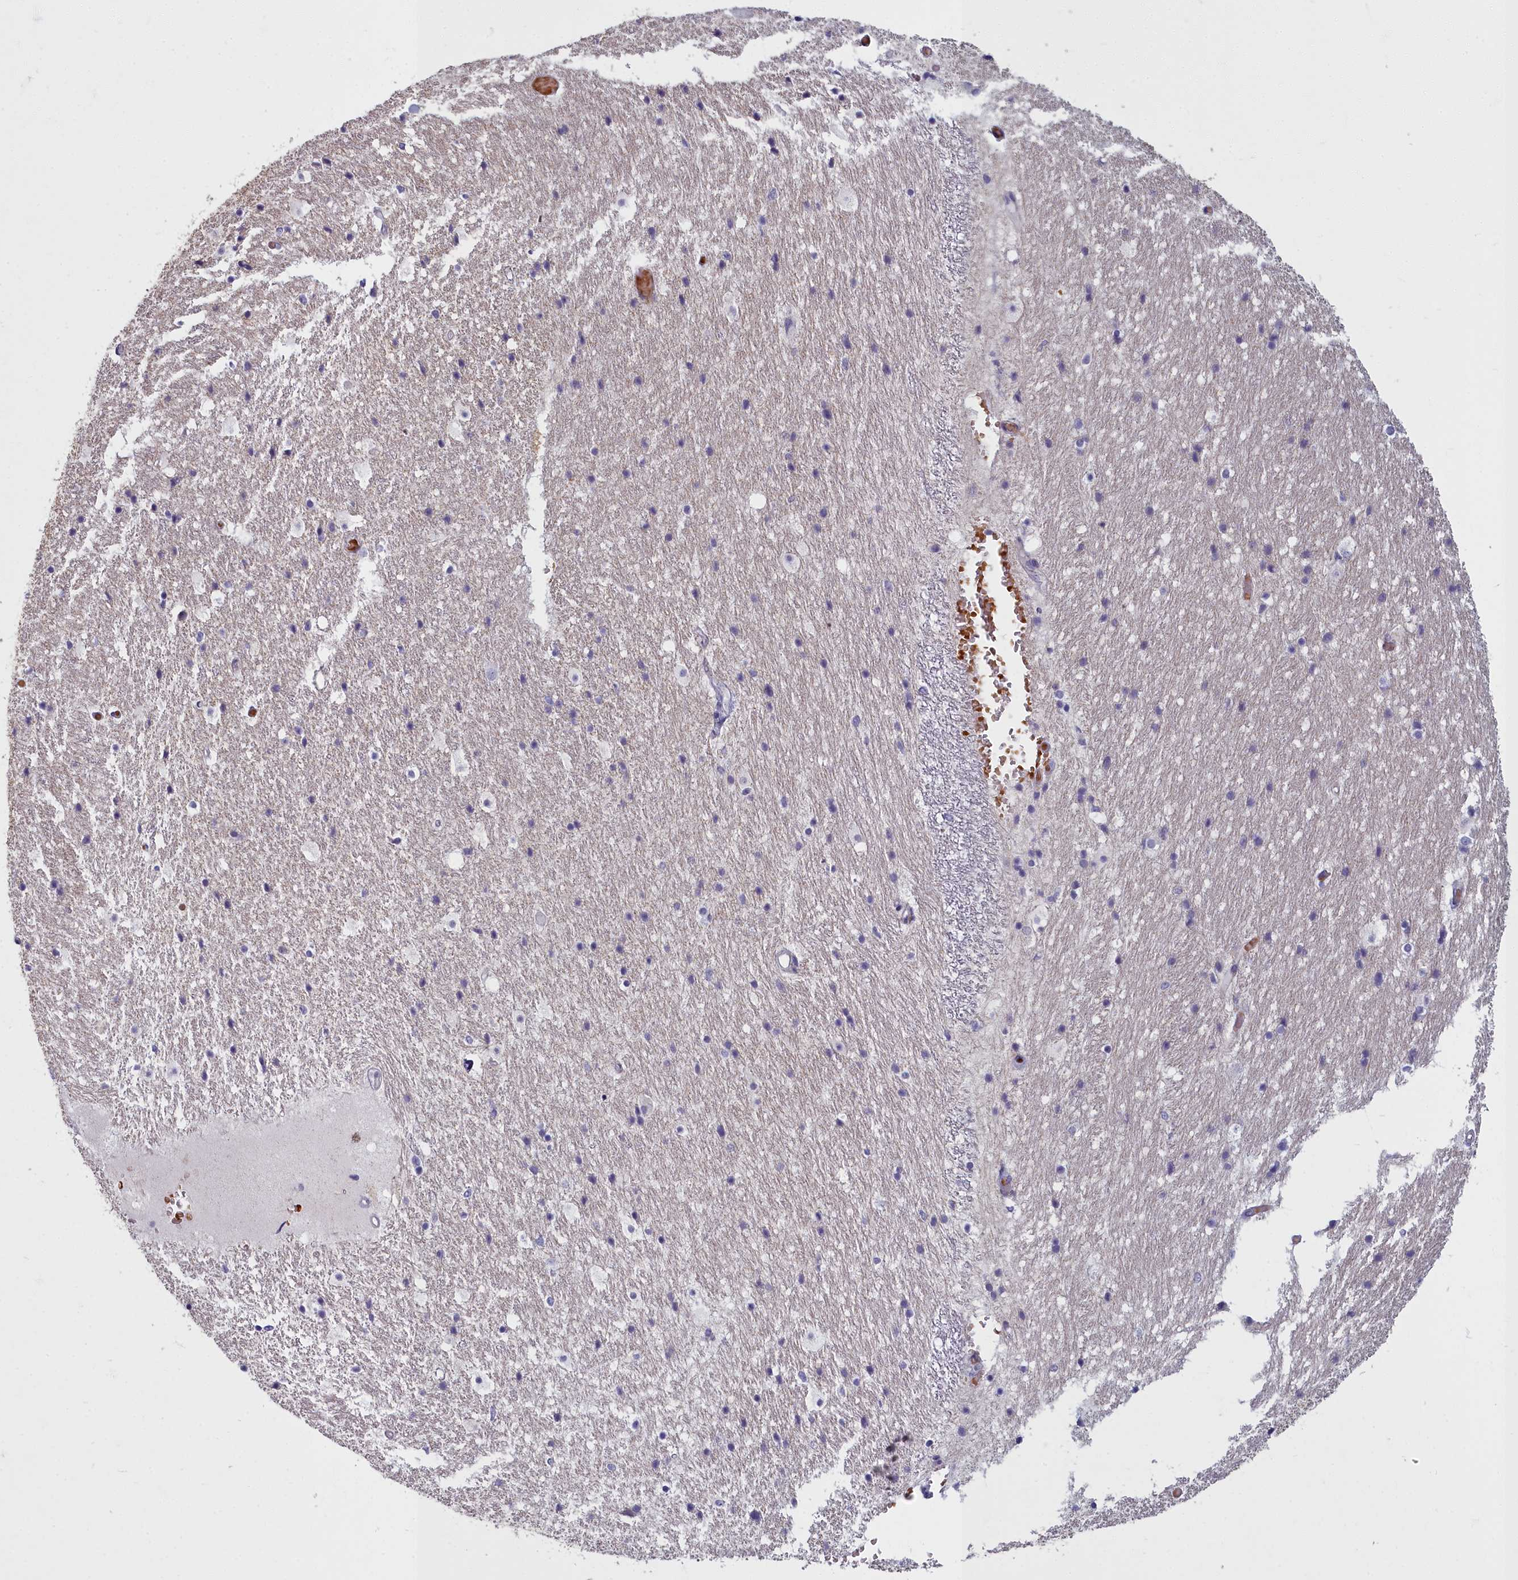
{"staining": {"intensity": "weak", "quantity": "<25%", "location": "cytoplasmic/membranous"}, "tissue": "hippocampus", "cell_type": "Glial cells", "image_type": "normal", "snomed": [{"axis": "morphology", "description": "Normal tissue, NOS"}, {"axis": "topography", "description": "Hippocampus"}], "caption": "Protein analysis of benign hippocampus demonstrates no significant expression in glial cells.", "gene": "ARL15", "patient": {"sex": "female", "age": 52}}